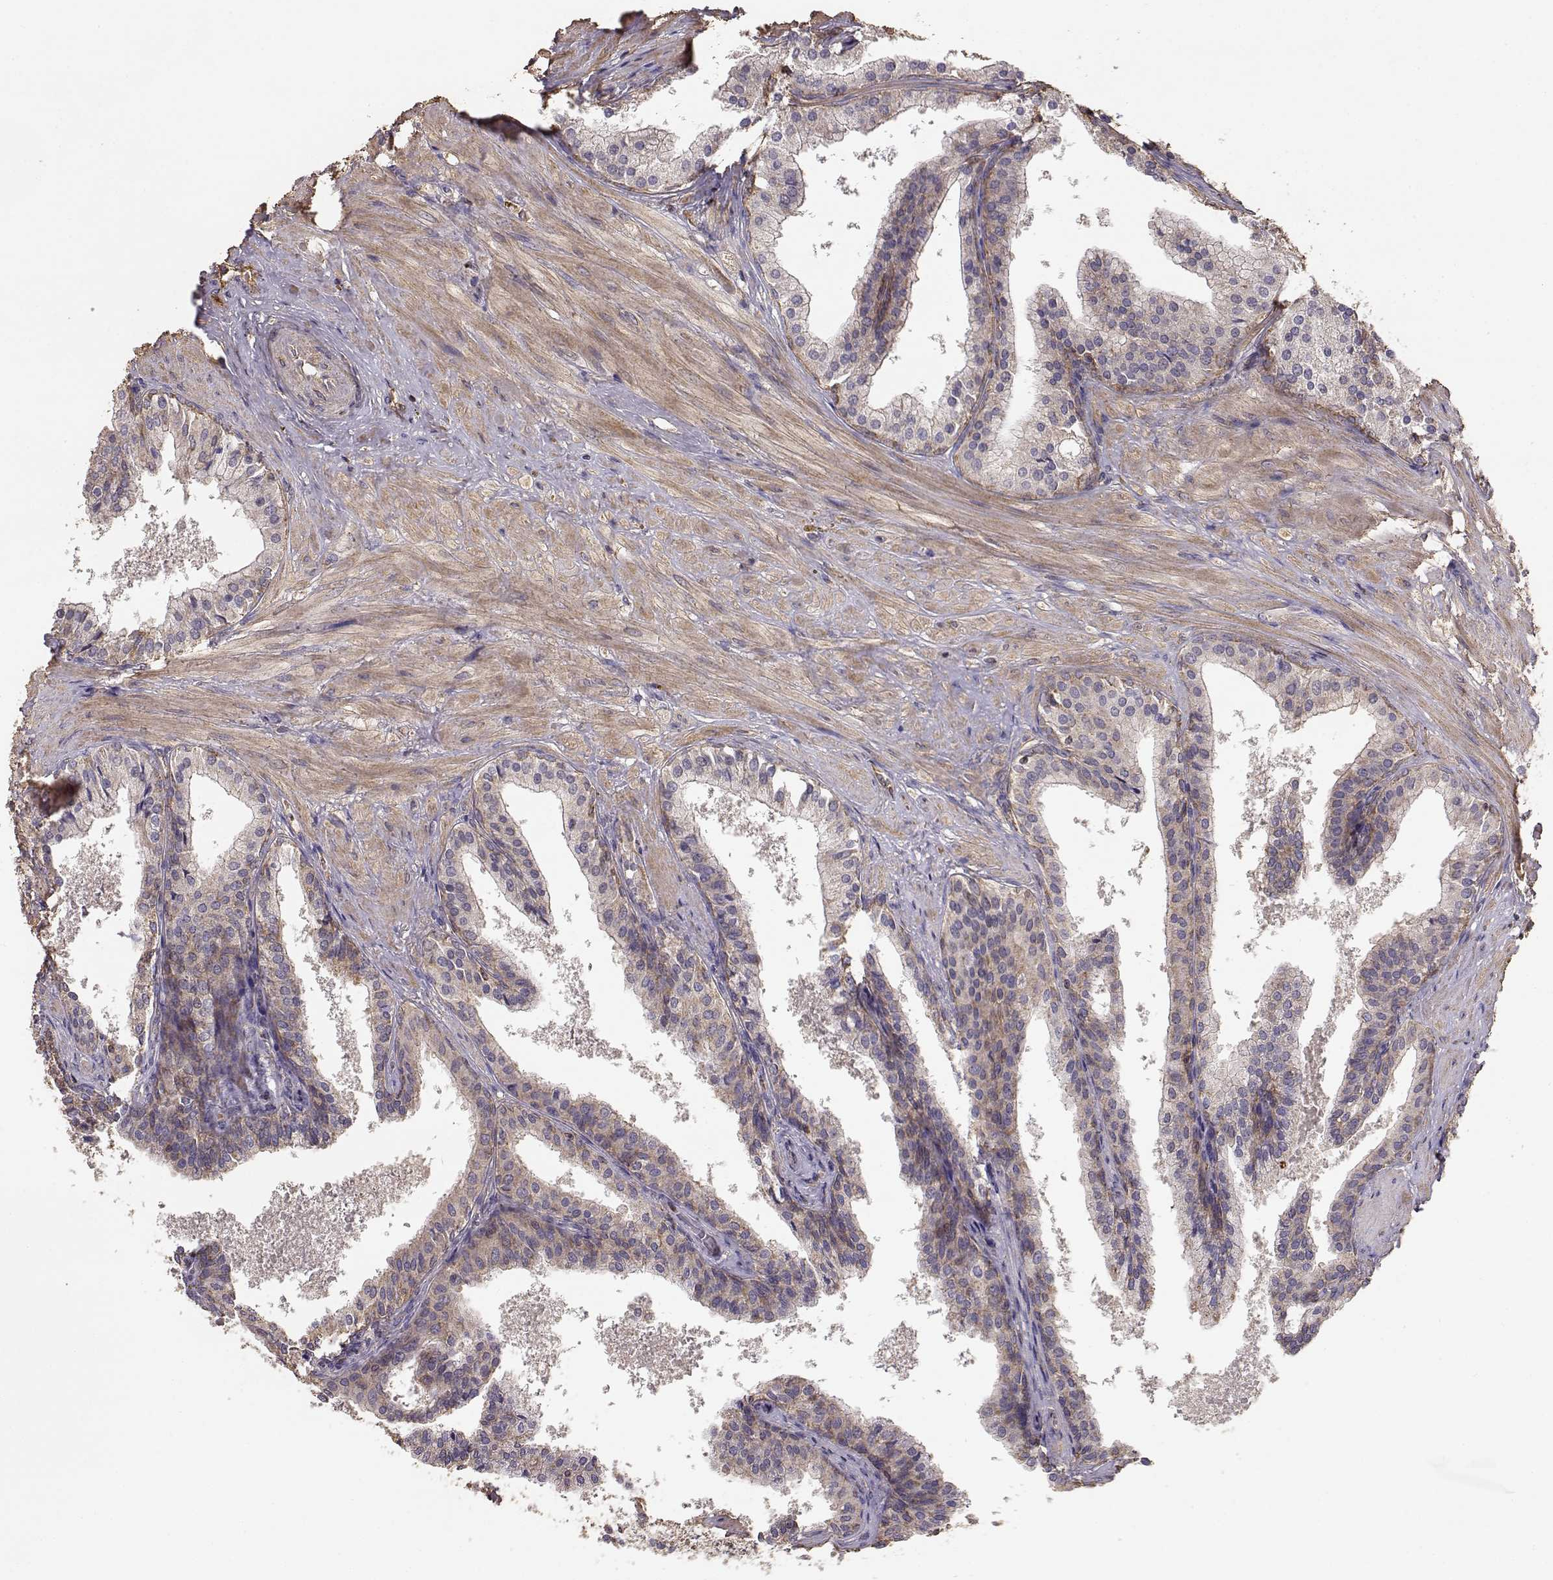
{"staining": {"intensity": "weak", "quantity": "25%-75%", "location": "cytoplasmic/membranous"}, "tissue": "prostate cancer", "cell_type": "Tumor cells", "image_type": "cancer", "snomed": [{"axis": "morphology", "description": "Adenocarcinoma, Low grade"}, {"axis": "topography", "description": "Prostate"}], "caption": "Human prostate low-grade adenocarcinoma stained with a protein marker displays weak staining in tumor cells.", "gene": "TARS3", "patient": {"sex": "male", "age": 56}}